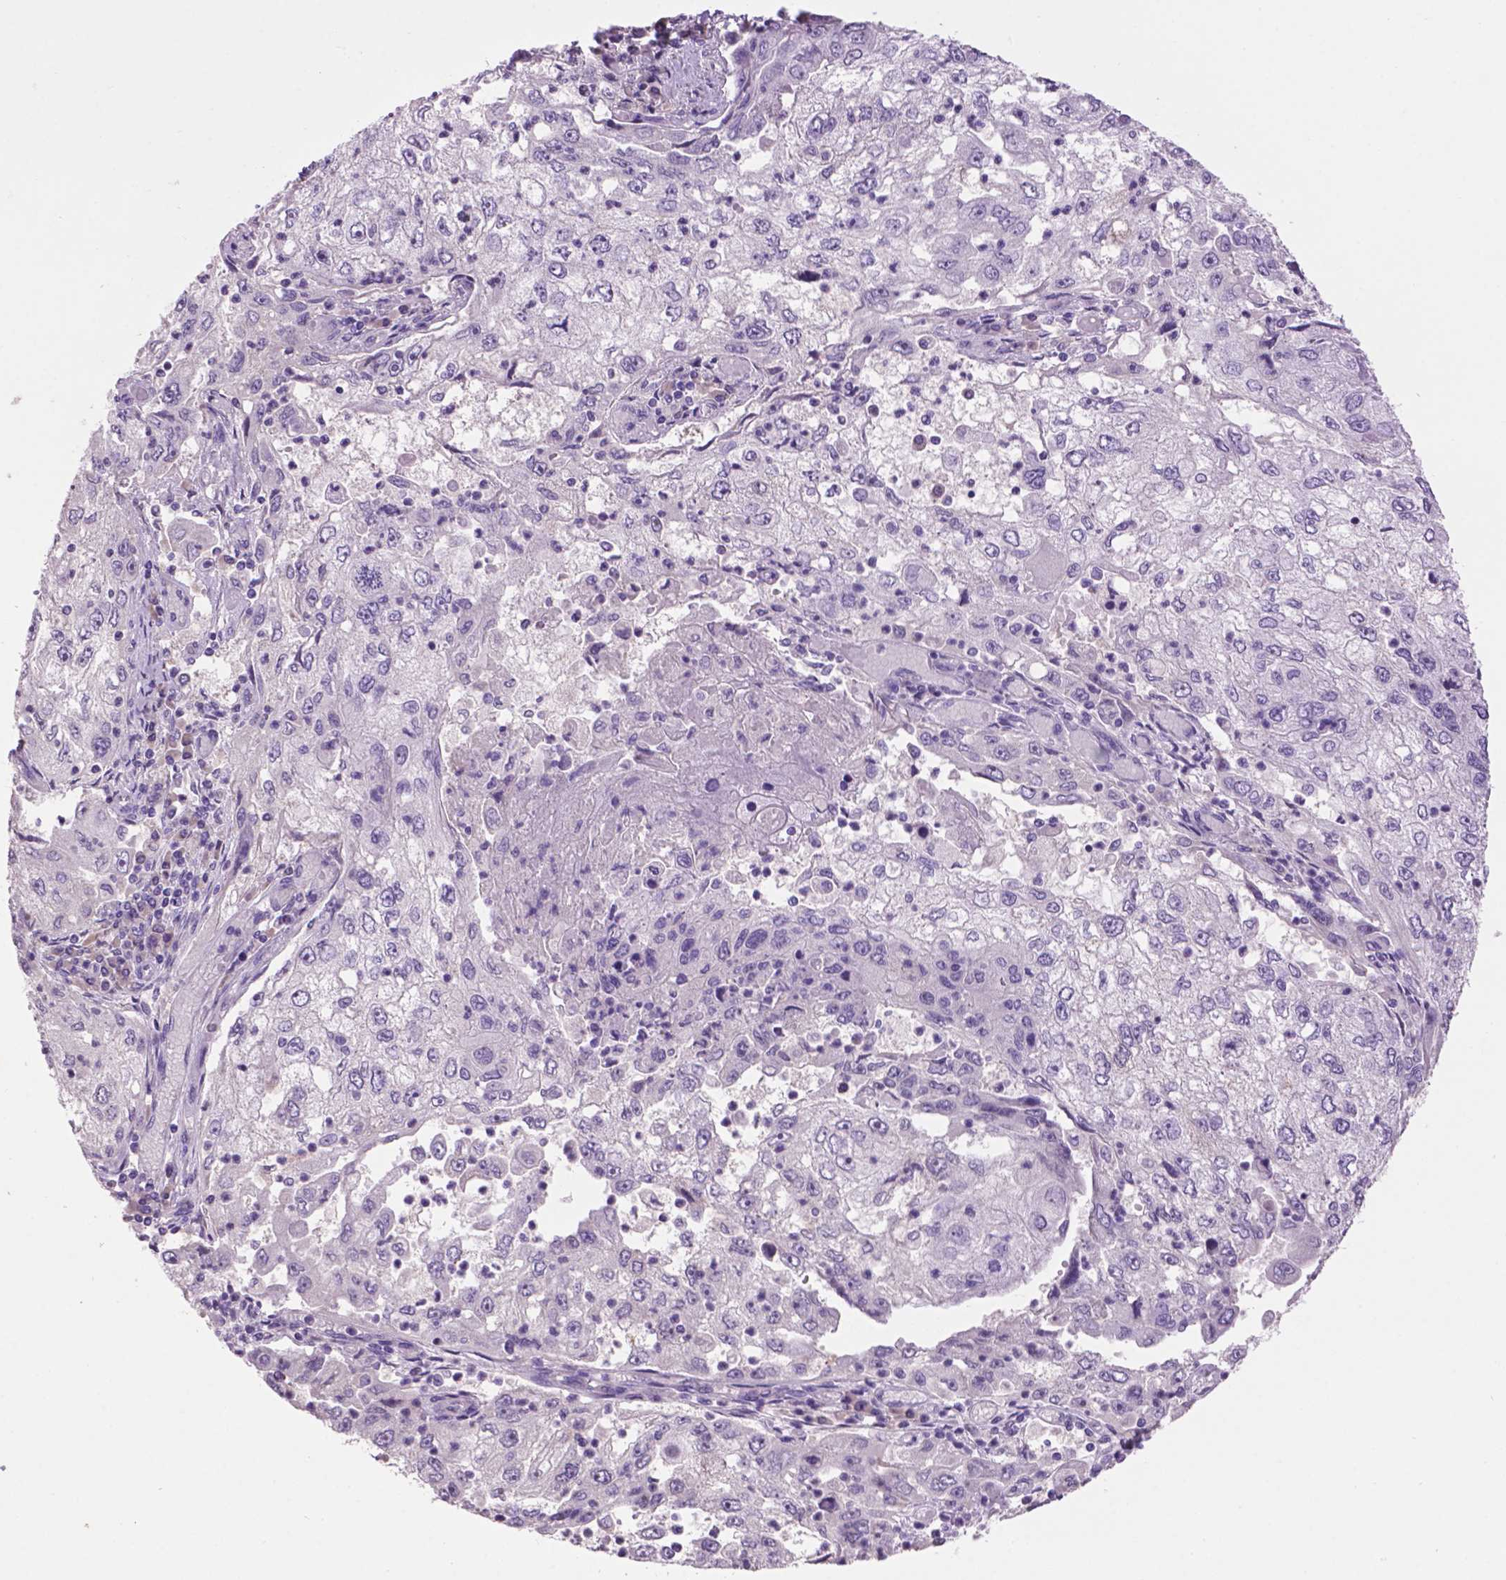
{"staining": {"intensity": "negative", "quantity": "none", "location": "none"}, "tissue": "cervical cancer", "cell_type": "Tumor cells", "image_type": "cancer", "snomed": [{"axis": "morphology", "description": "Squamous cell carcinoma, NOS"}, {"axis": "topography", "description": "Cervix"}], "caption": "An IHC image of cervical cancer (squamous cell carcinoma) is shown. There is no staining in tumor cells of cervical cancer (squamous cell carcinoma). (Brightfield microscopy of DAB (3,3'-diaminobenzidine) immunohistochemistry (IHC) at high magnification).", "gene": "CRYBA4", "patient": {"sex": "female", "age": 36}}